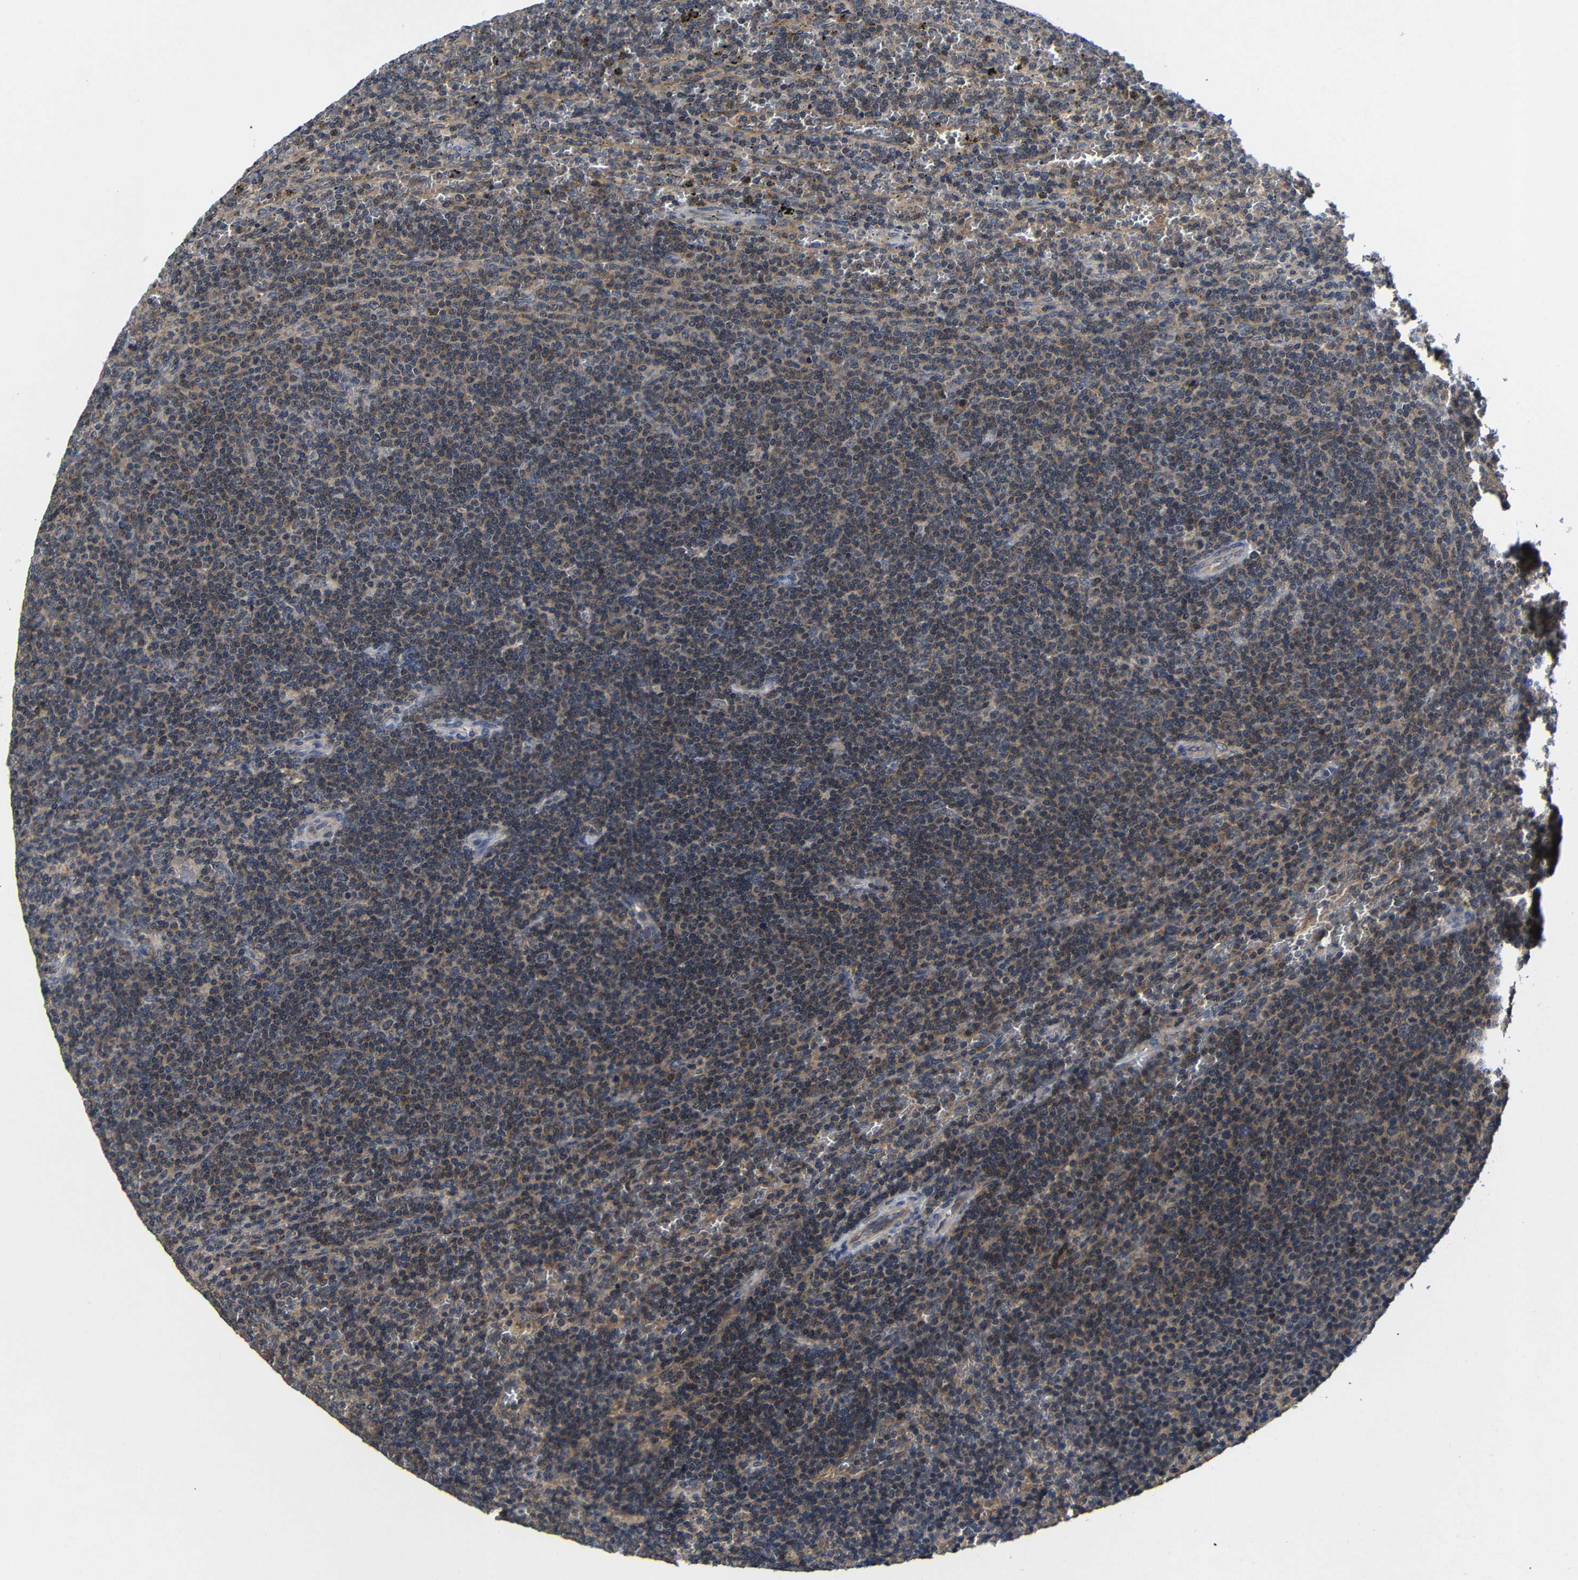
{"staining": {"intensity": "moderate", "quantity": ">75%", "location": "cytoplasmic/membranous"}, "tissue": "lymphoma", "cell_type": "Tumor cells", "image_type": "cancer", "snomed": [{"axis": "morphology", "description": "Malignant lymphoma, non-Hodgkin's type, Low grade"}, {"axis": "topography", "description": "Spleen"}], "caption": "Immunohistochemistry (IHC) staining of lymphoma, which shows medium levels of moderate cytoplasmic/membranous positivity in approximately >75% of tumor cells indicating moderate cytoplasmic/membranous protein expression. The staining was performed using DAB (3,3'-diaminobenzidine) (brown) for protein detection and nuclei were counterstained in hematoxylin (blue).", "gene": "LPAR5", "patient": {"sex": "female", "age": 50}}